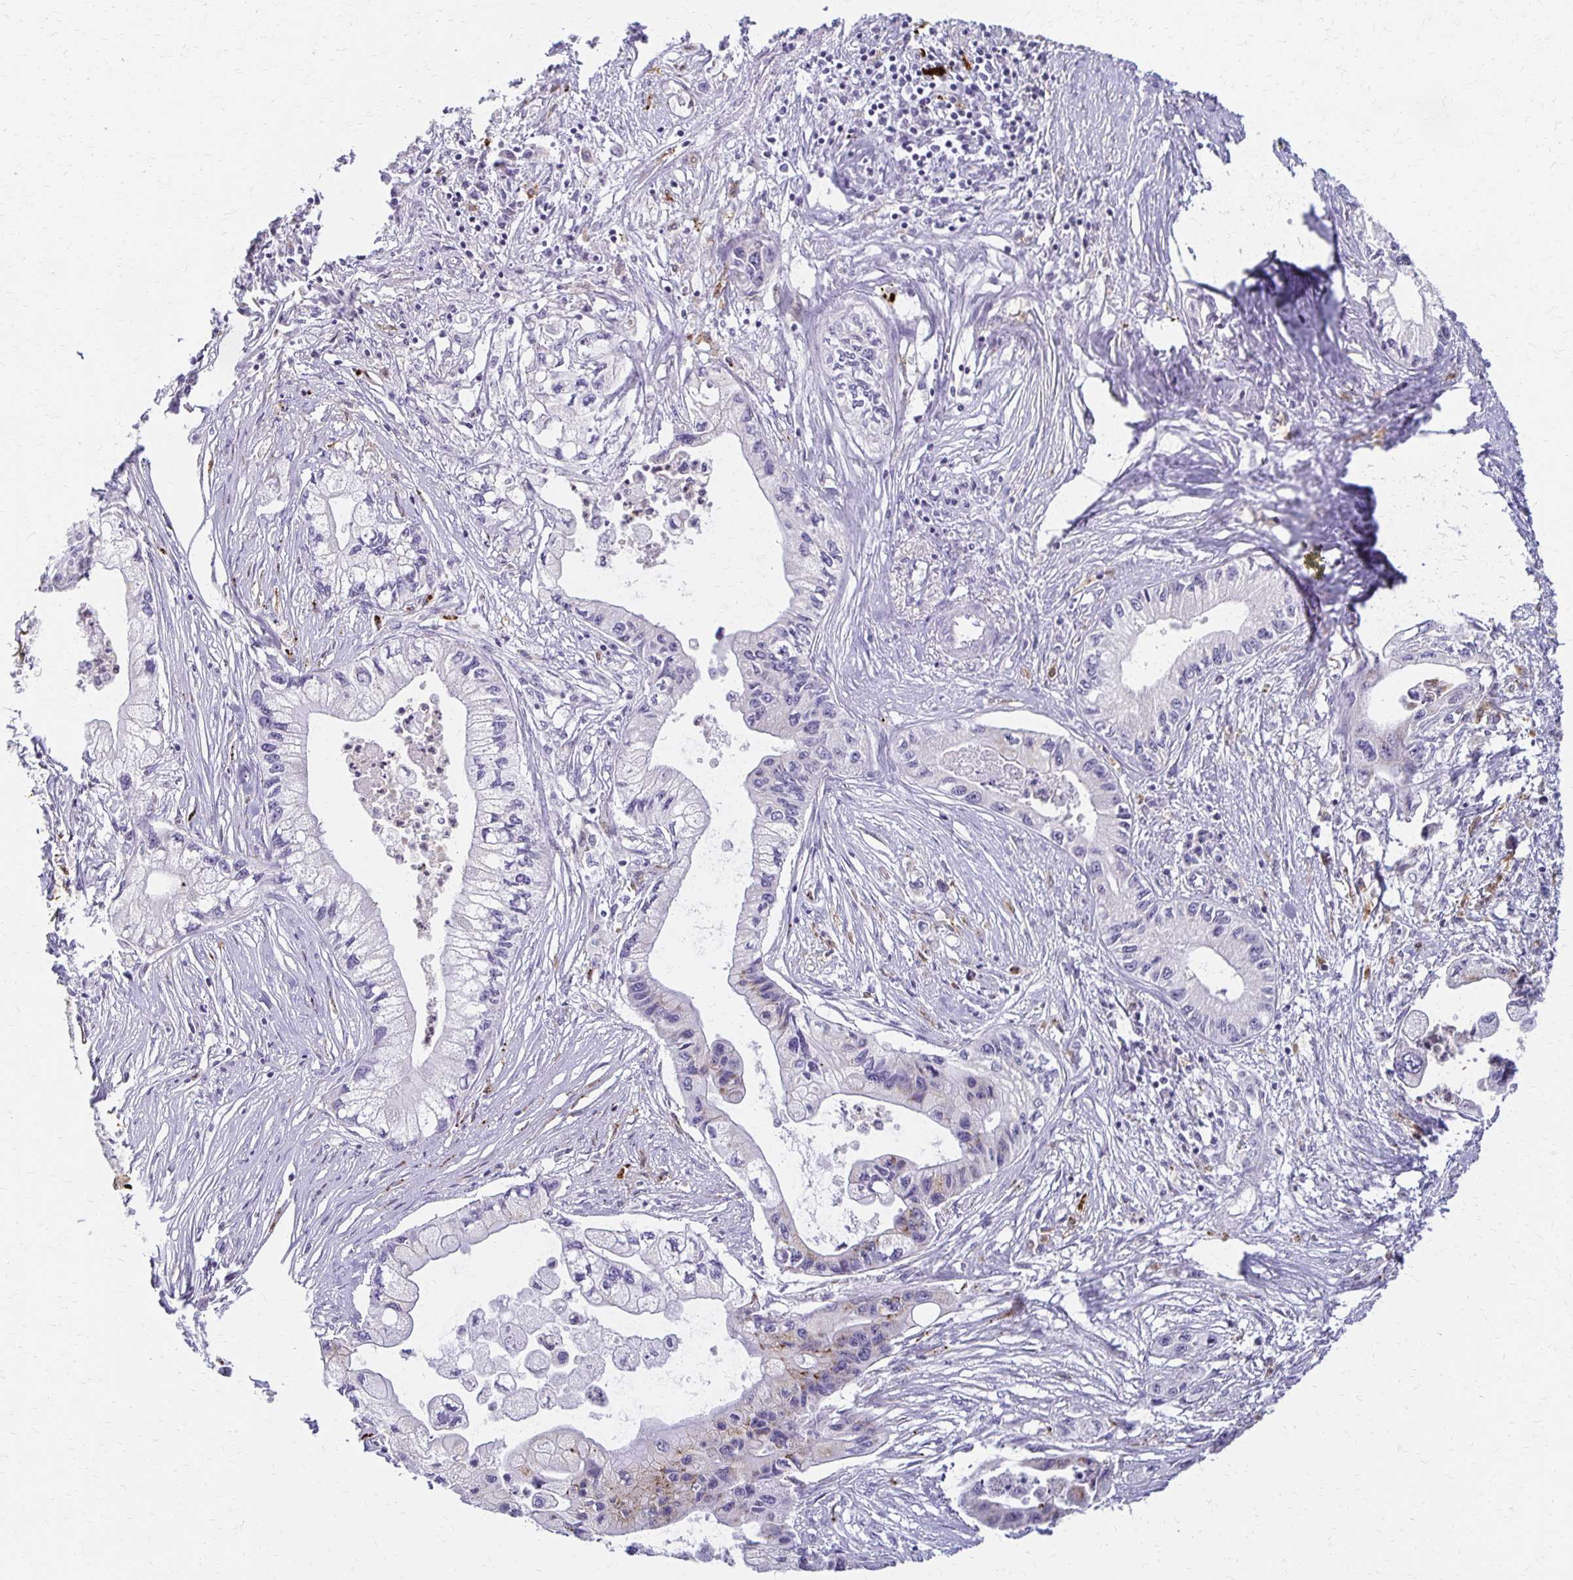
{"staining": {"intensity": "weak", "quantity": "<25%", "location": "cytoplasmic/membranous"}, "tissue": "pancreatic cancer", "cell_type": "Tumor cells", "image_type": "cancer", "snomed": [{"axis": "morphology", "description": "Adenocarcinoma, NOS"}, {"axis": "topography", "description": "Pancreas"}], "caption": "The immunohistochemistry (IHC) micrograph has no significant expression in tumor cells of pancreatic adenocarcinoma tissue.", "gene": "BBS12", "patient": {"sex": "male", "age": 61}}